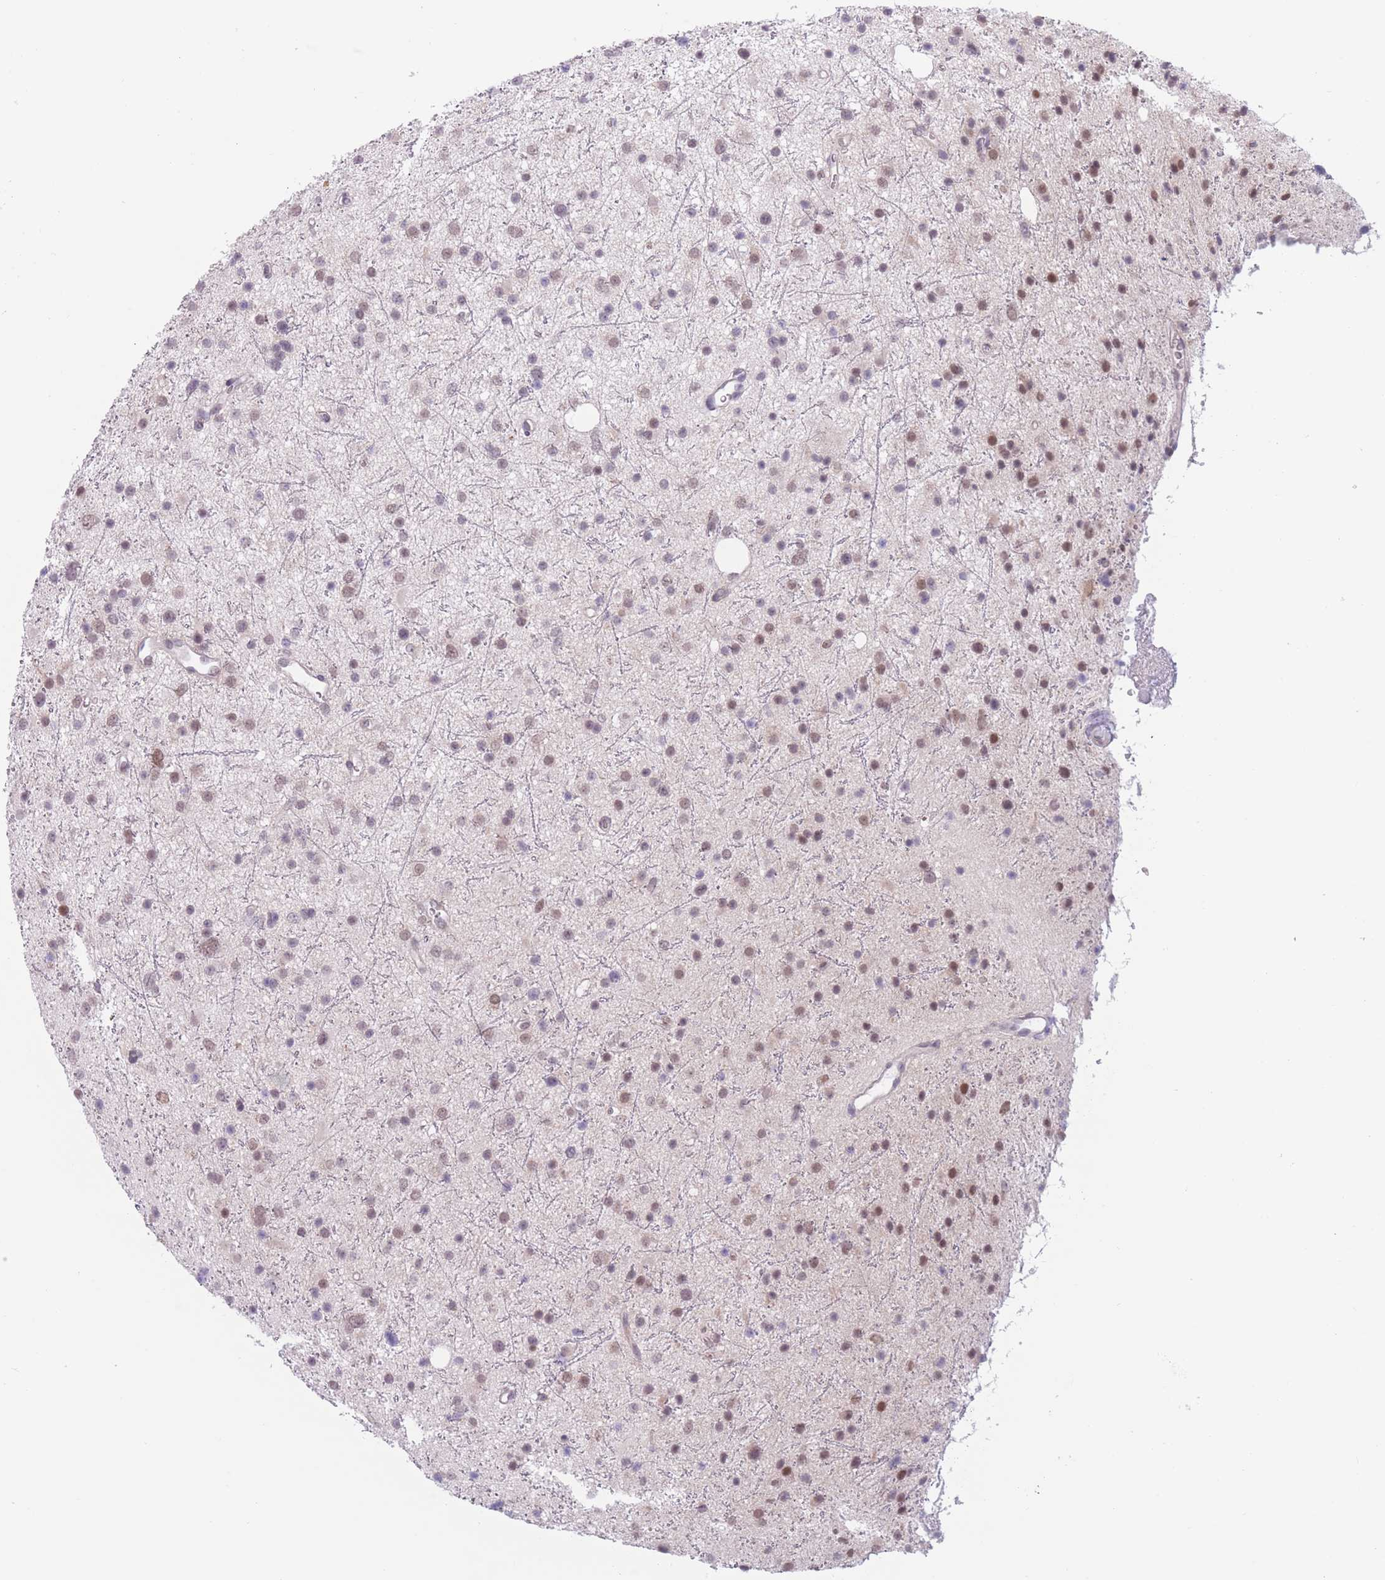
{"staining": {"intensity": "weak", "quantity": "25%-75%", "location": "cytoplasmic/membranous,nuclear"}, "tissue": "glioma", "cell_type": "Tumor cells", "image_type": "cancer", "snomed": [{"axis": "morphology", "description": "Glioma, malignant, Low grade"}, {"axis": "topography", "description": "Cerebral cortex"}], "caption": "Immunohistochemical staining of malignant low-grade glioma reveals low levels of weak cytoplasmic/membranous and nuclear protein positivity in approximately 25%-75% of tumor cells. (Stains: DAB in brown, nuclei in blue, Microscopy: brightfield microscopy at high magnification).", "gene": "PODXL", "patient": {"sex": "female", "age": 39}}